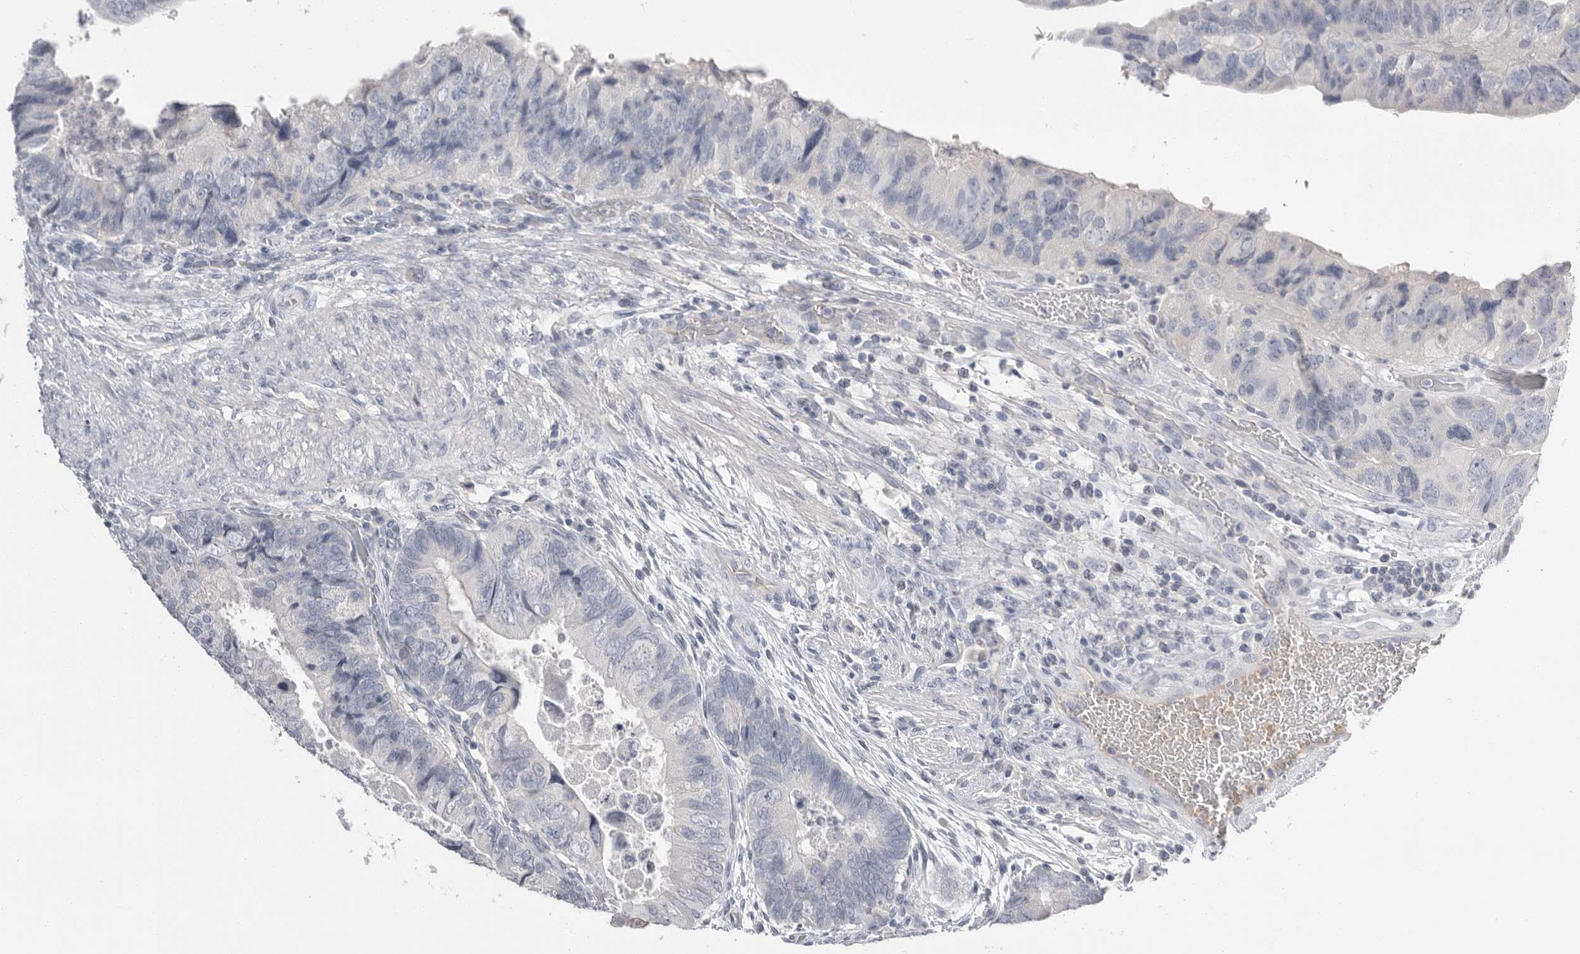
{"staining": {"intensity": "negative", "quantity": "none", "location": "none"}, "tissue": "colorectal cancer", "cell_type": "Tumor cells", "image_type": "cancer", "snomed": [{"axis": "morphology", "description": "Adenocarcinoma, NOS"}, {"axis": "topography", "description": "Rectum"}], "caption": "Histopathology image shows no protein staining in tumor cells of colorectal cancer (adenocarcinoma) tissue. Brightfield microscopy of immunohistochemistry stained with DAB (brown) and hematoxylin (blue), captured at high magnification.", "gene": "APOA2", "patient": {"sex": "male", "age": 63}}